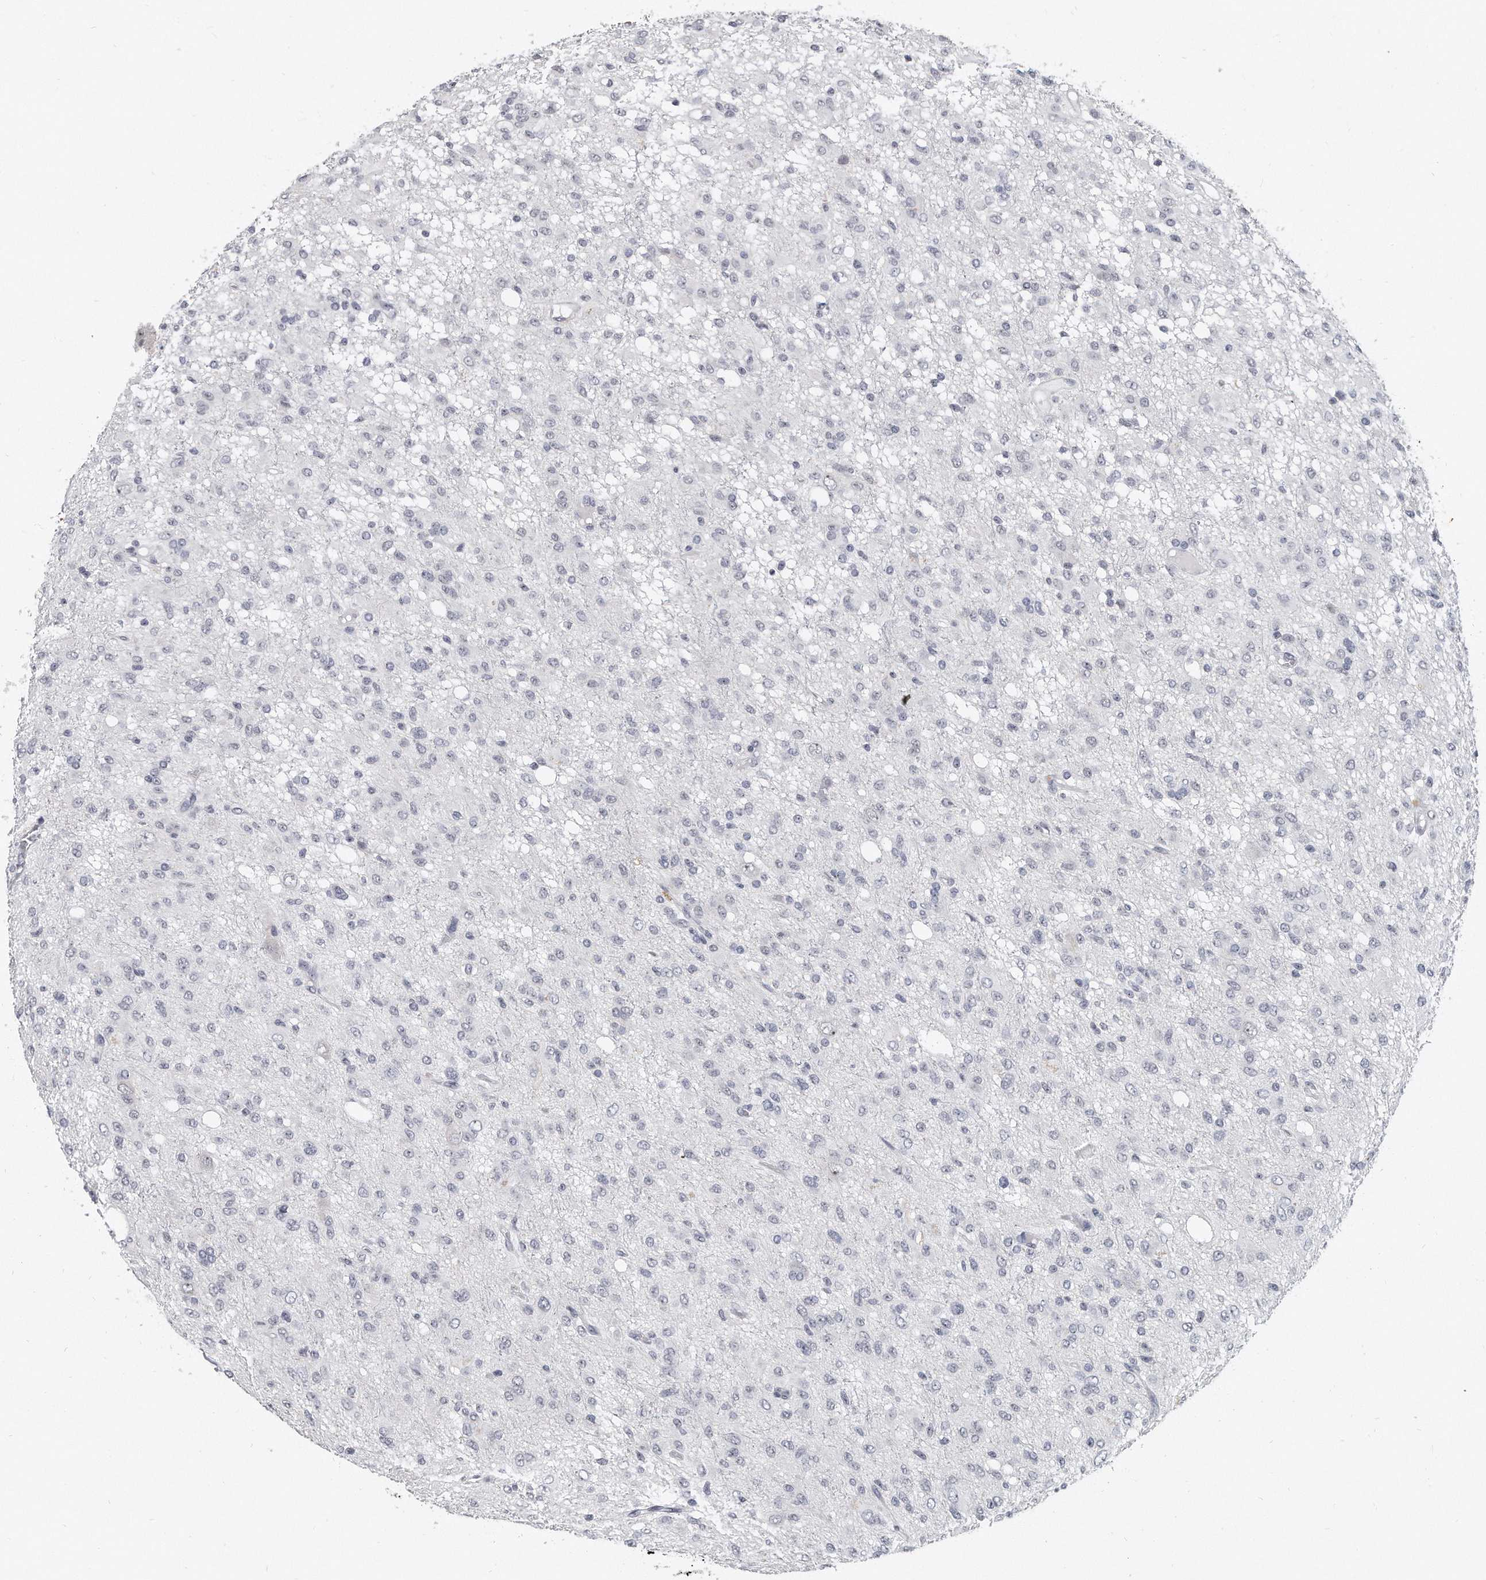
{"staining": {"intensity": "negative", "quantity": "none", "location": "none"}, "tissue": "glioma", "cell_type": "Tumor cells", "image_type": "cancer", "snomed": [{"axis": "morphology", "description": "Glioma, malignant, High grade"}, {"axis": "topography", "description": "Brain"}], "caption": "Histopathology image shows no significant protein staining in tumor cells of glioma.", "gene": "TFCP2L1", "patient": {"sex": "female", "age": 59}}